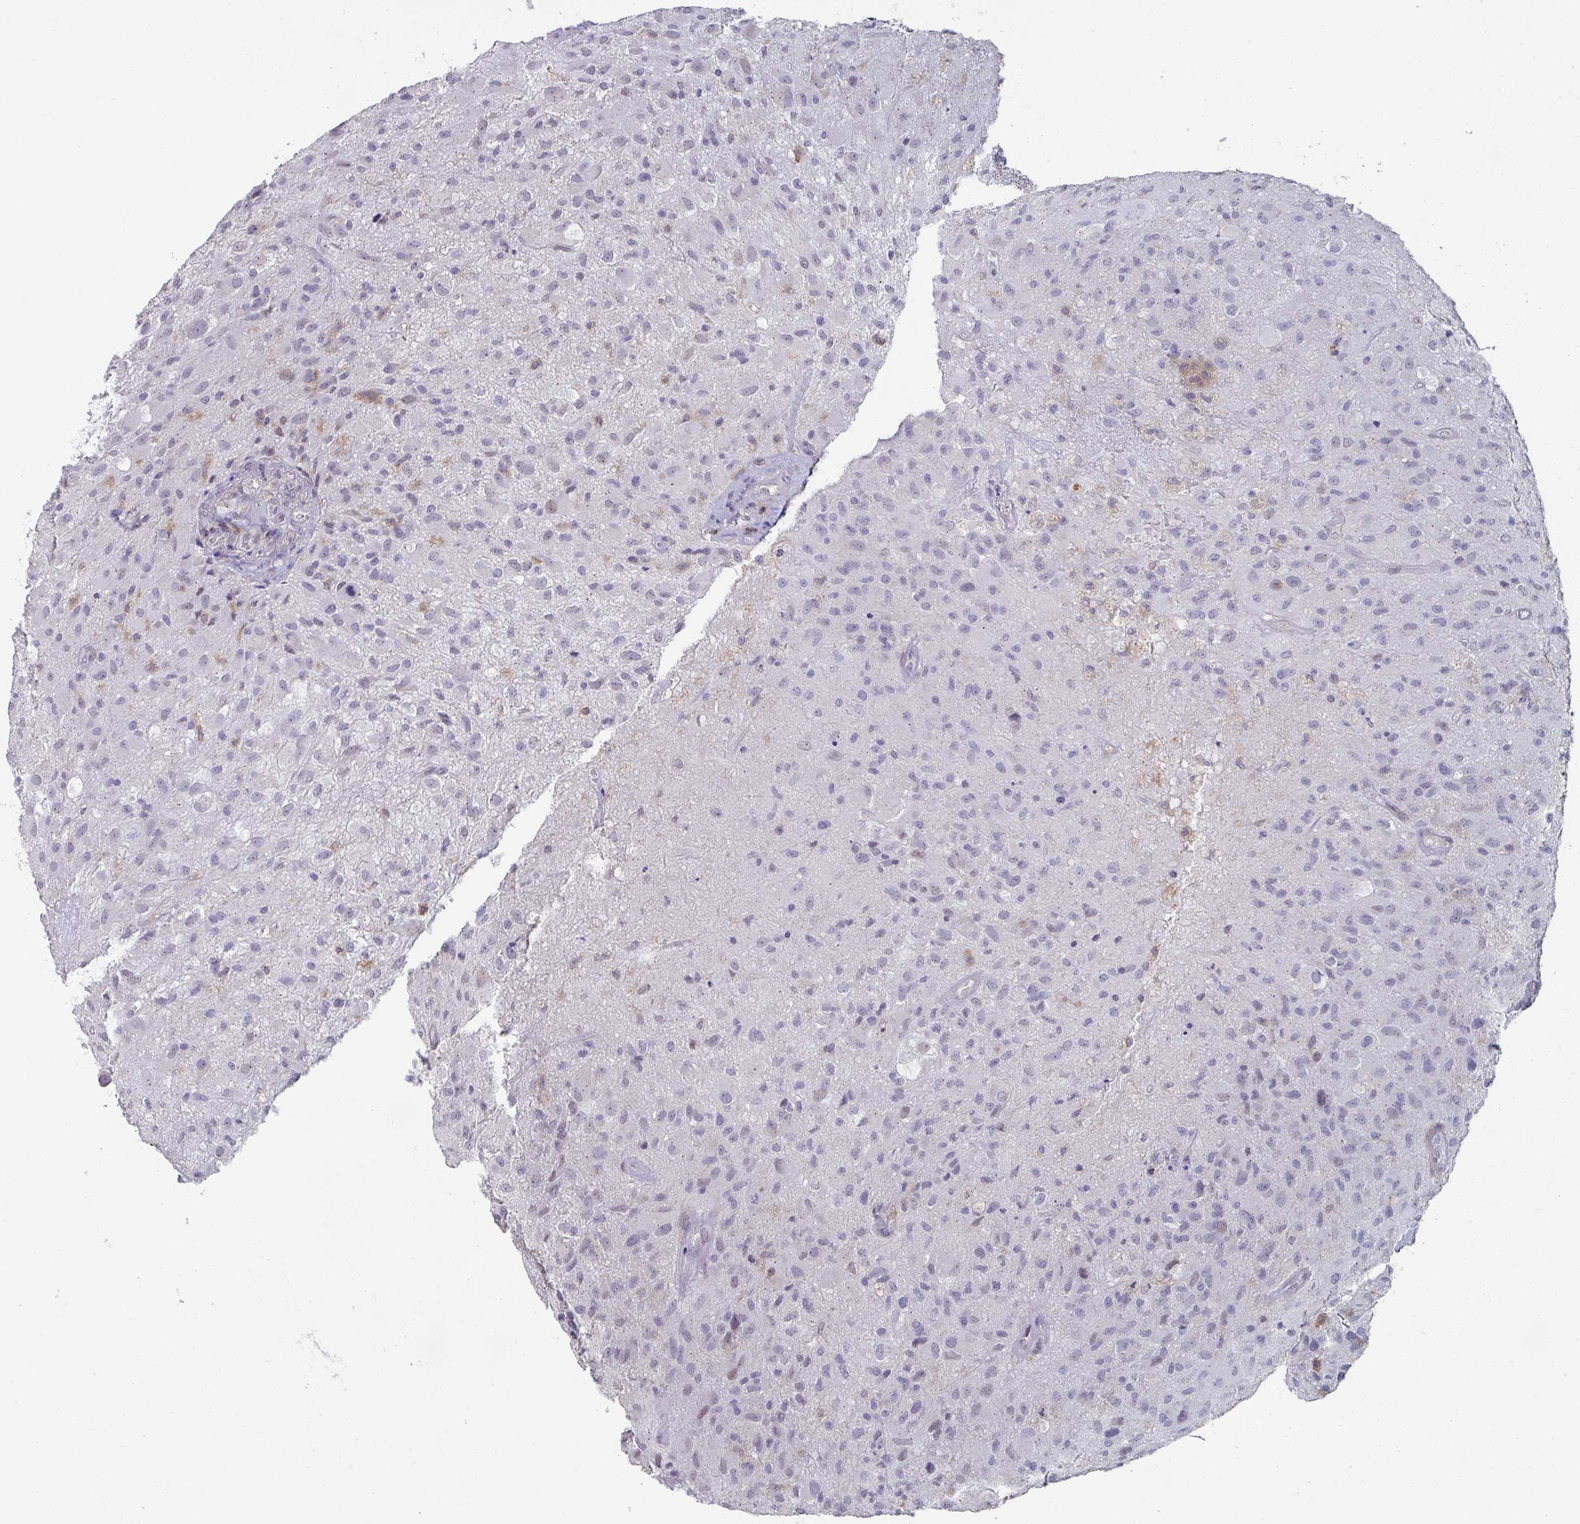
{"staining": {"intensity": "negative", "quantity": "none", "location": "none"}, "tissue": "glioma", "cell_type": "Tumor cells", "image_type": "cancer", "snomed": [{"axis": "morphology", "description": "Glioma, malignant, High grade"}, {"axis": "topography", "description": "Brain"}], "caption": "DAB (3,3'-diaminobenzidine) immunohistochemical staining of human malignant glioma (high-grade) reveals no significant staining in tumor cells.", "gene": "RASAL3", "patient": {"sex": "female", "age": 67}}